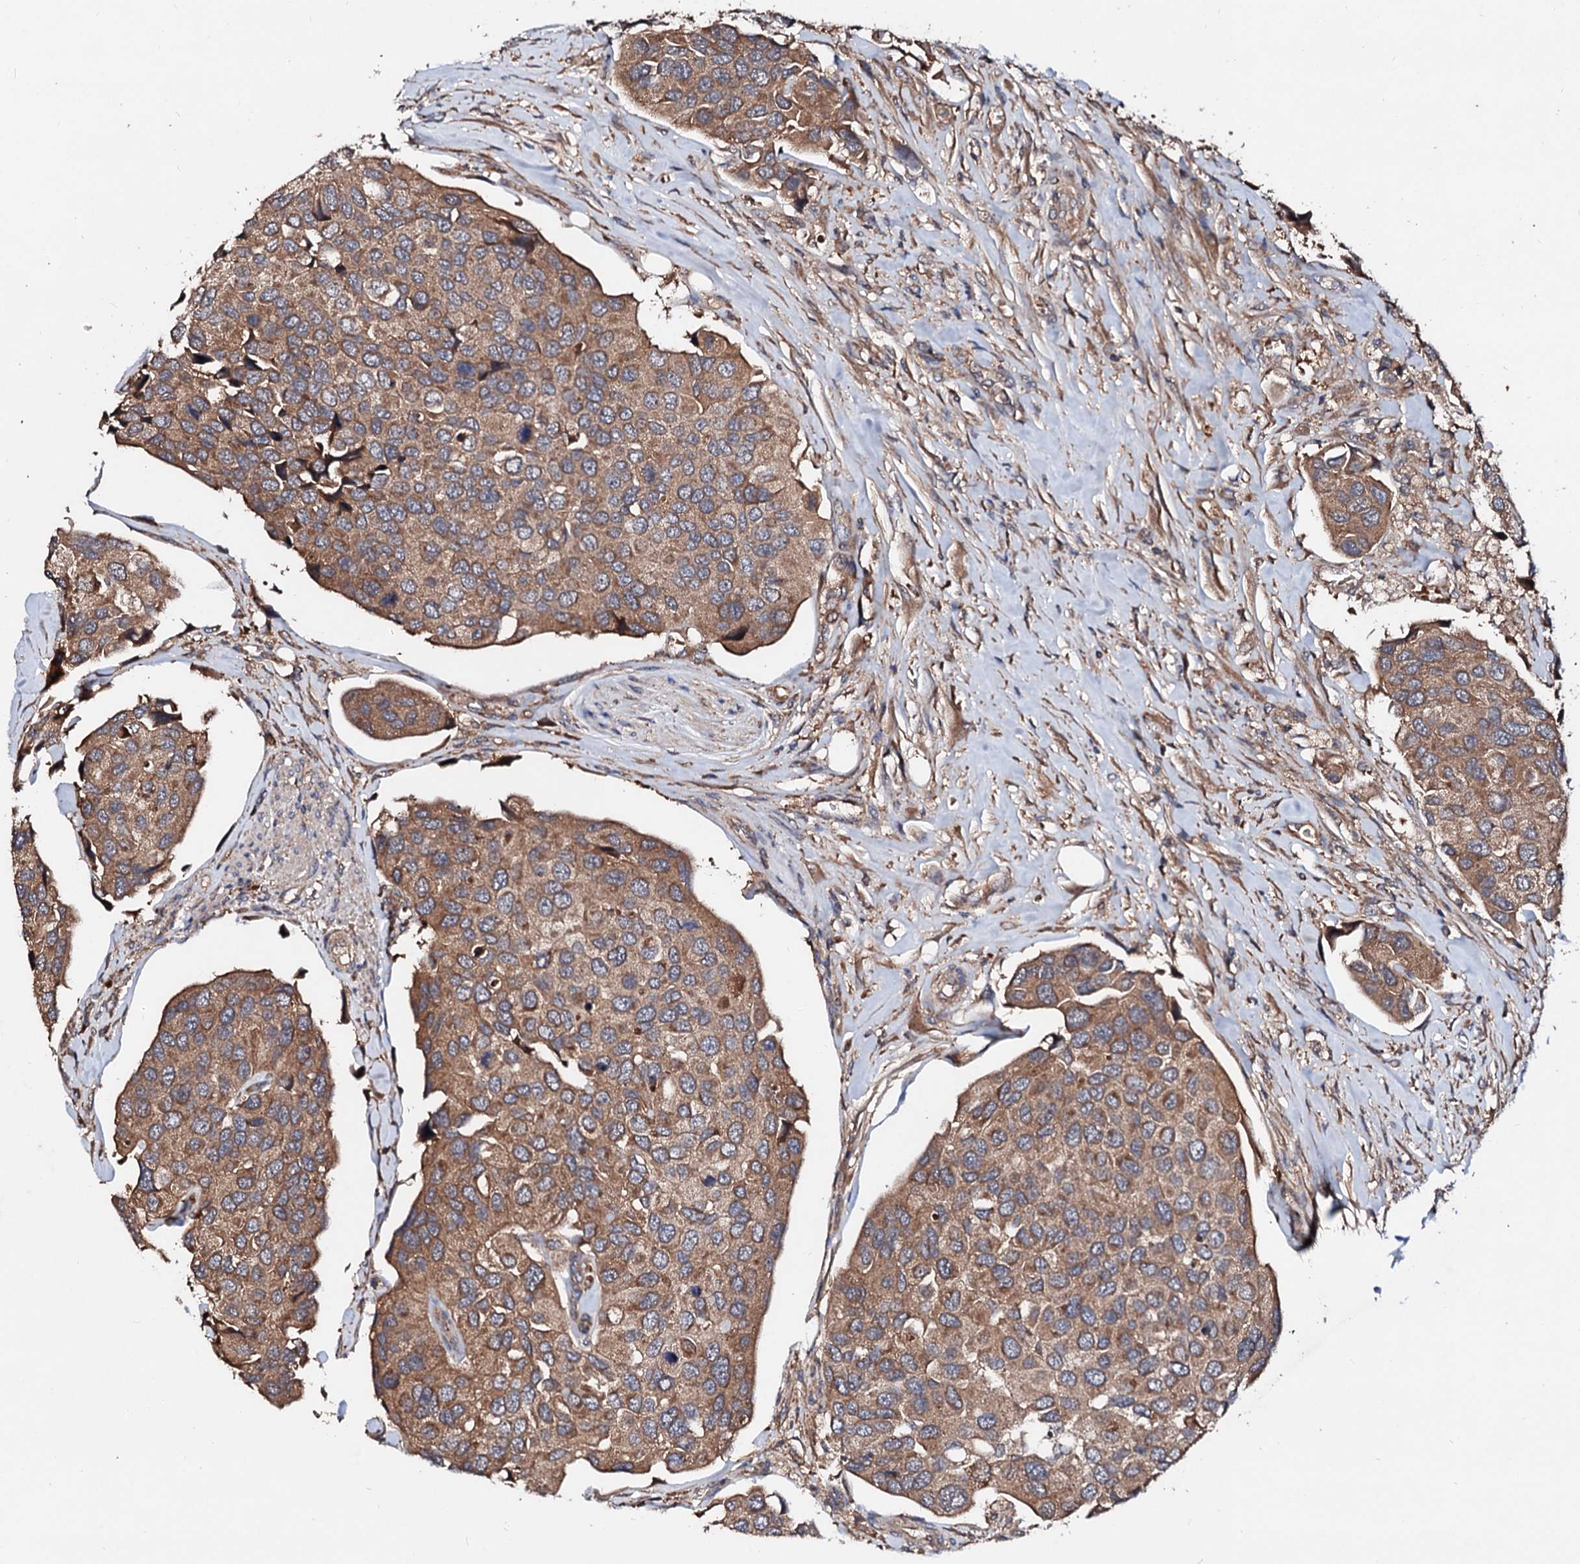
{"staining": {"intensity": "moderate", "quantity": ">75%", "location": "cytoplasmic/membranous"}, "tissue": "urothelial cancer", "cell_type": "Tumor cells", "image_type": "cancer", "snomed": [{"axis": "morphology", "description": "Urothelial carcinoma, High grade"}, {"axis": "topography", "description": "Urinary bladder"}], "caption": "The micrograph shows immunohistochemical staining of urothelial carcinoma (high-grade). There is moderate cytoplasmic/membranous expression is present in approximately >75% of tumor cells. (IHC, brightfield microscopy, high magnification).", "gene": "EXTL1", "patient": {"sex": "male", "age": 74}}